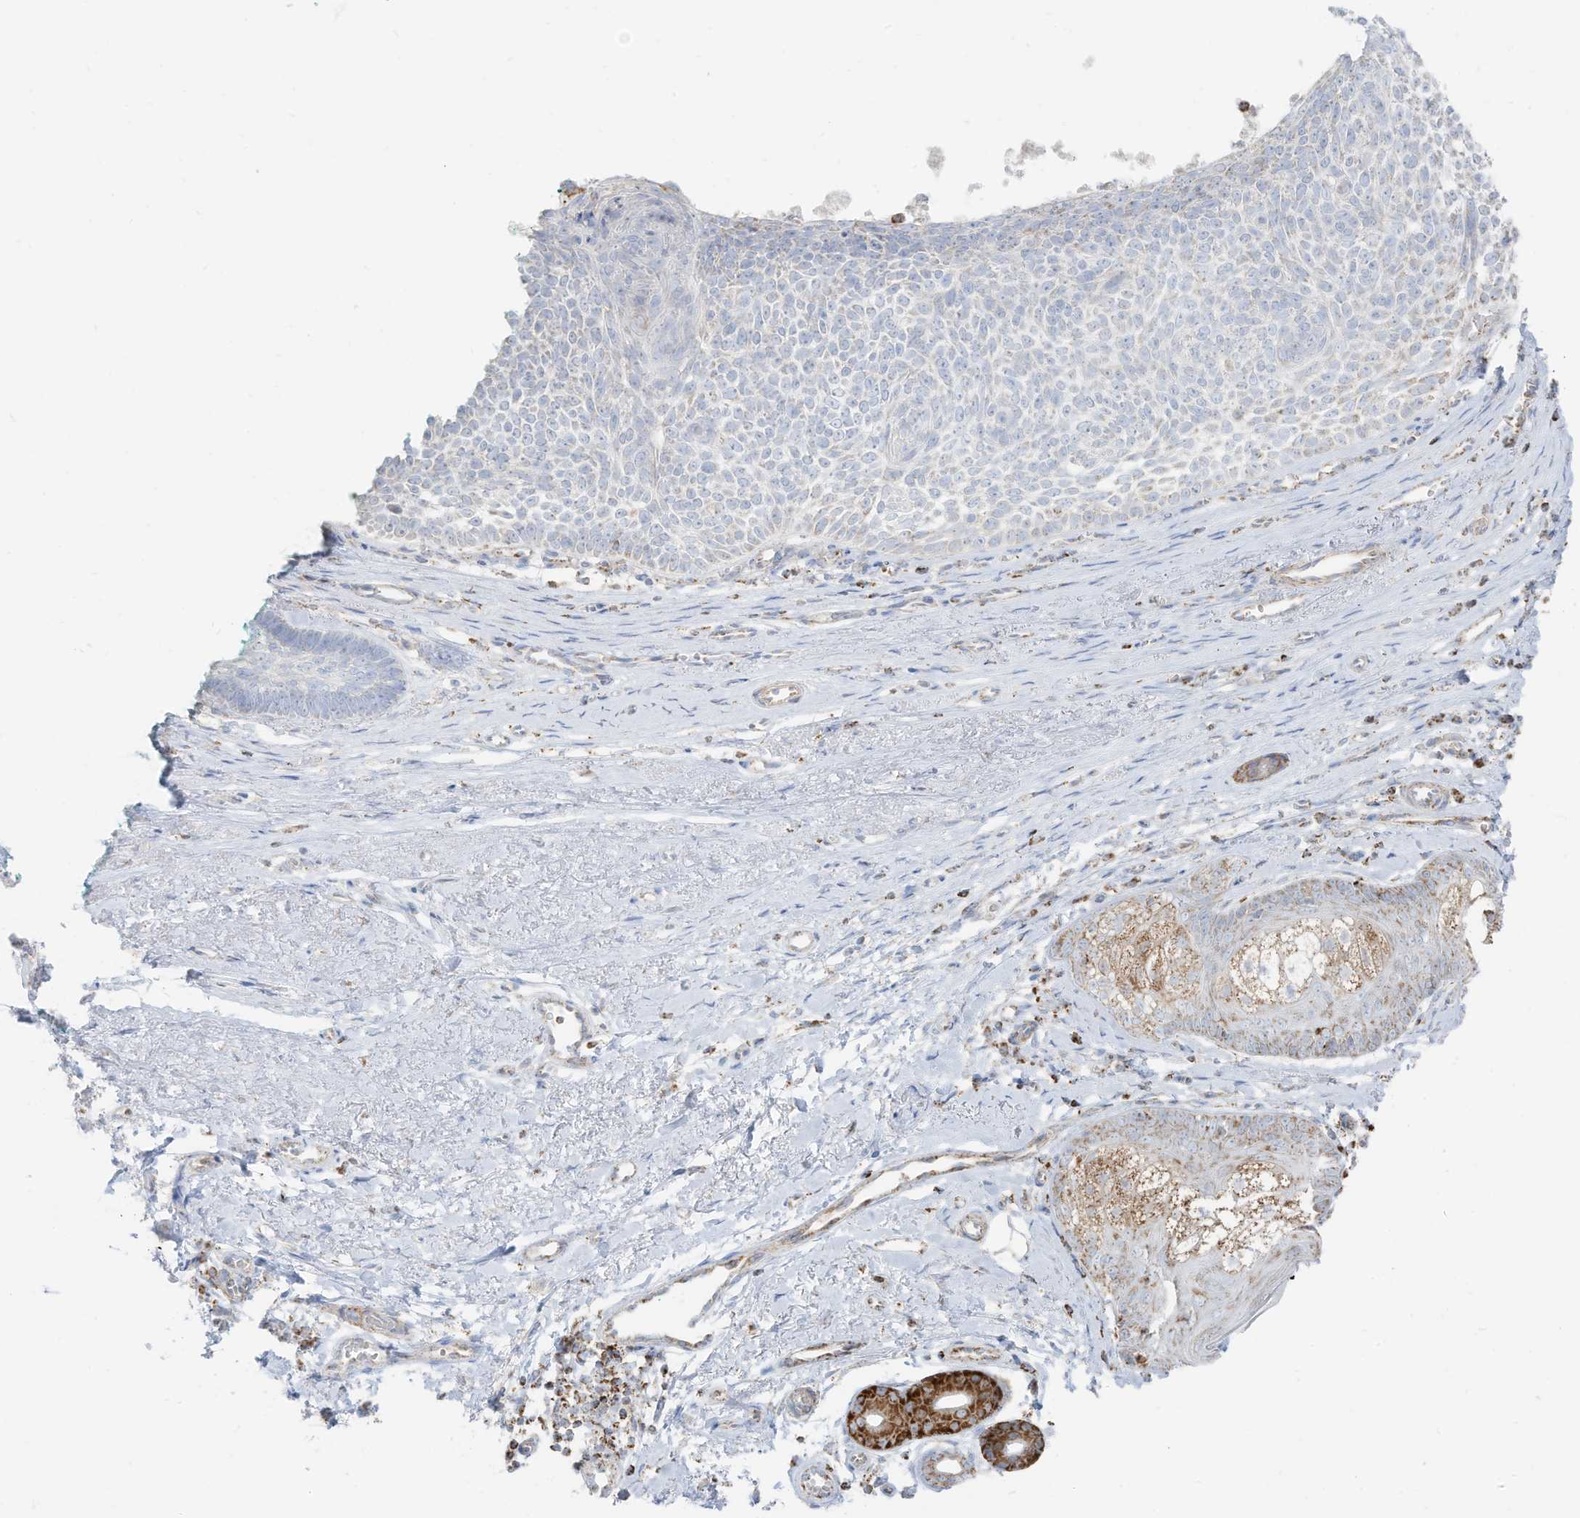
{"staining": {"intensity": "negative", "quantity": "none", "location": "none"}, "tissue": "skin cancer", "cell_type": "Tumor cells", "image_type": "cancer", "snomed": [{"axis": "morphology", "description": "Basal cell carcinoma"}, {"axis": "topography", "description": "Skin"}], "caption": "Tumor cells show no significant positivity in skin basal cell carcinoma.", "gene": "ETHE1", "patient": {"sex": "female", "age": 81}}